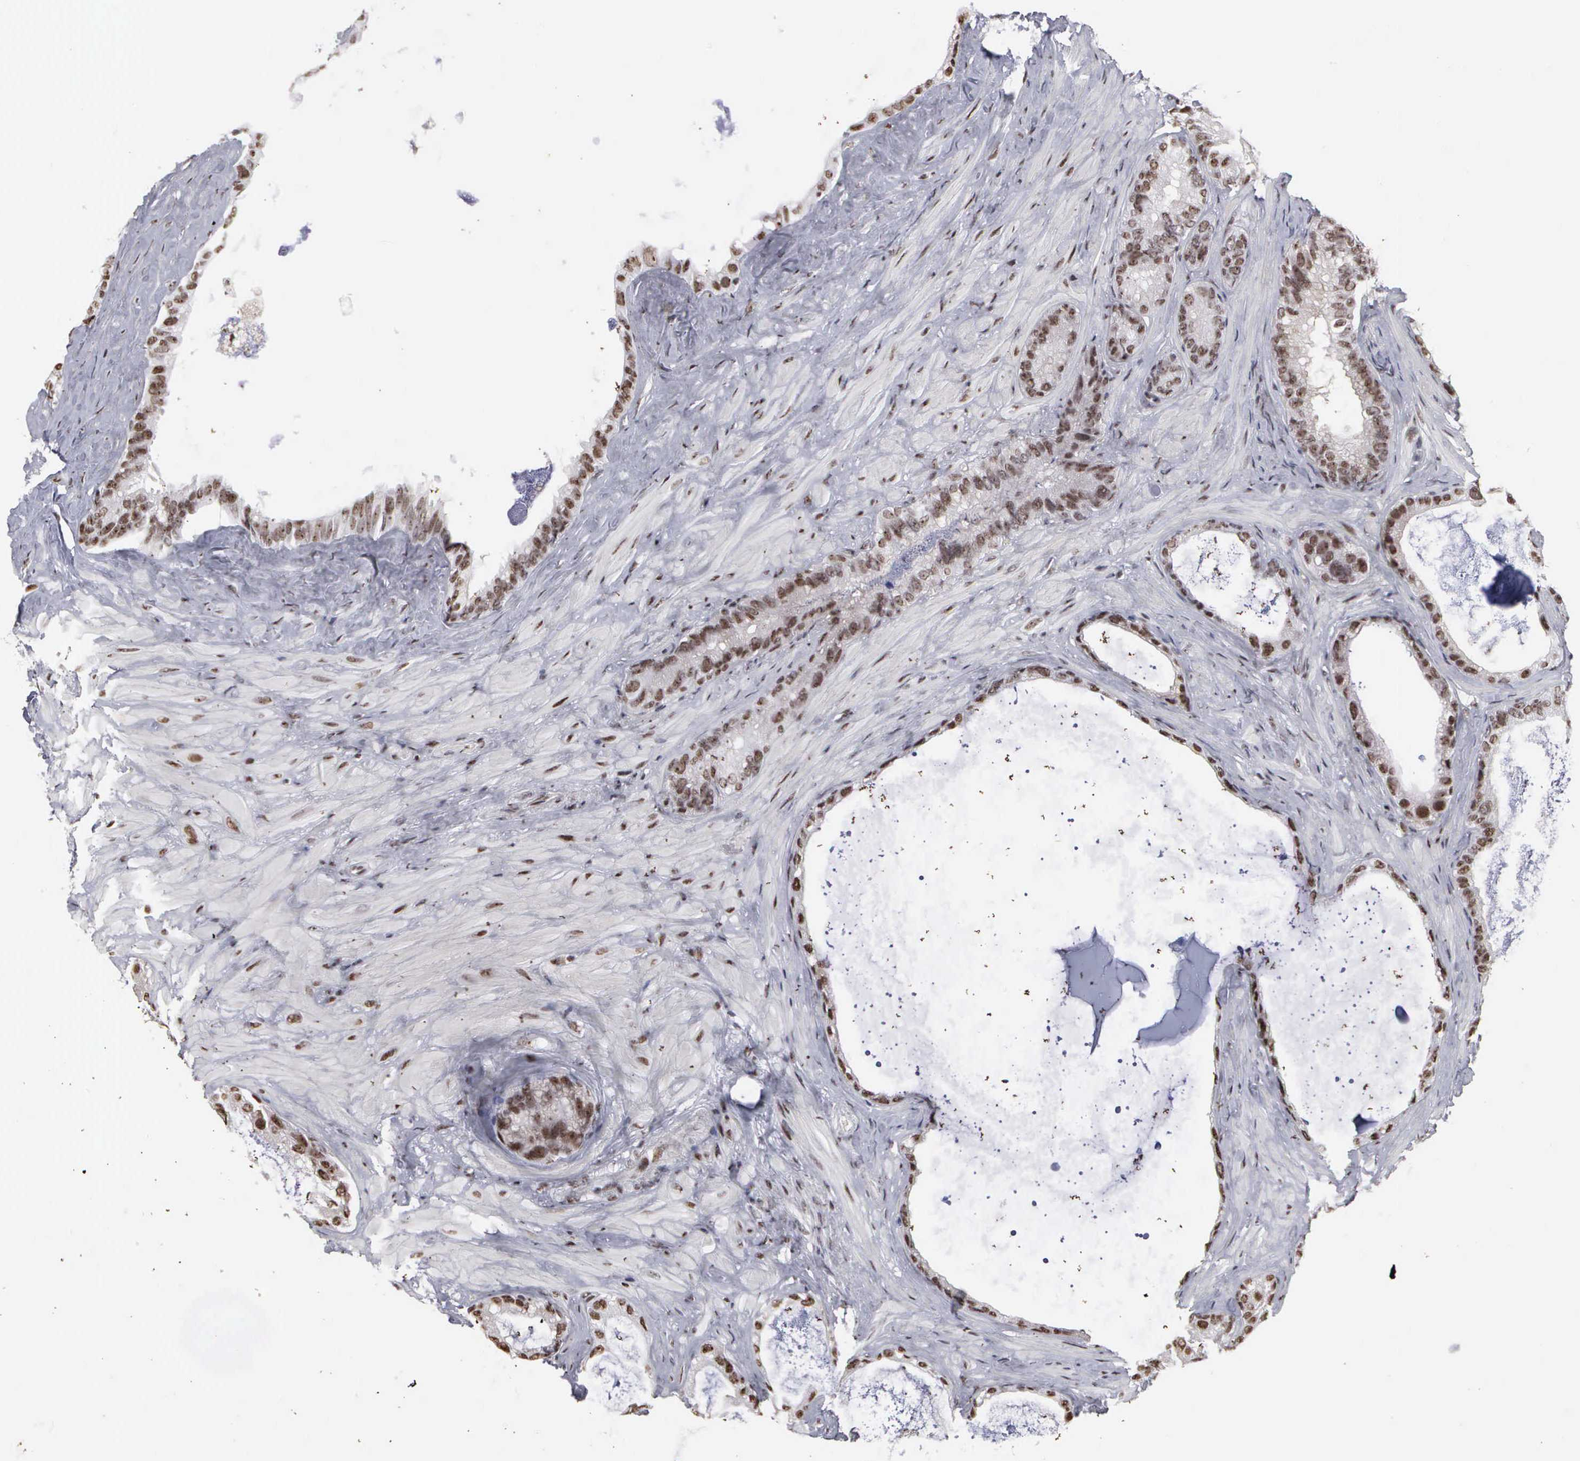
{"staining": {"intensity": "strong", "quantity": ">75%", "location": "nuclear"}, "tissue": "seminal vesicle", "cell_type": "Glandular cells", "image_type": "normal", "snomed": [{"axis": "morphology", "description": "Normal tissue, NOS"}, {"axis": "topography", "description": "Seminal veicle"}], "caption": "Protein expression analysis of normal human seminal vesicle reveals strong nuclear expression in about >75% of glandular cells.", "gene": "KIAA0586", "patient": {"sex": "male", "age": 63}}